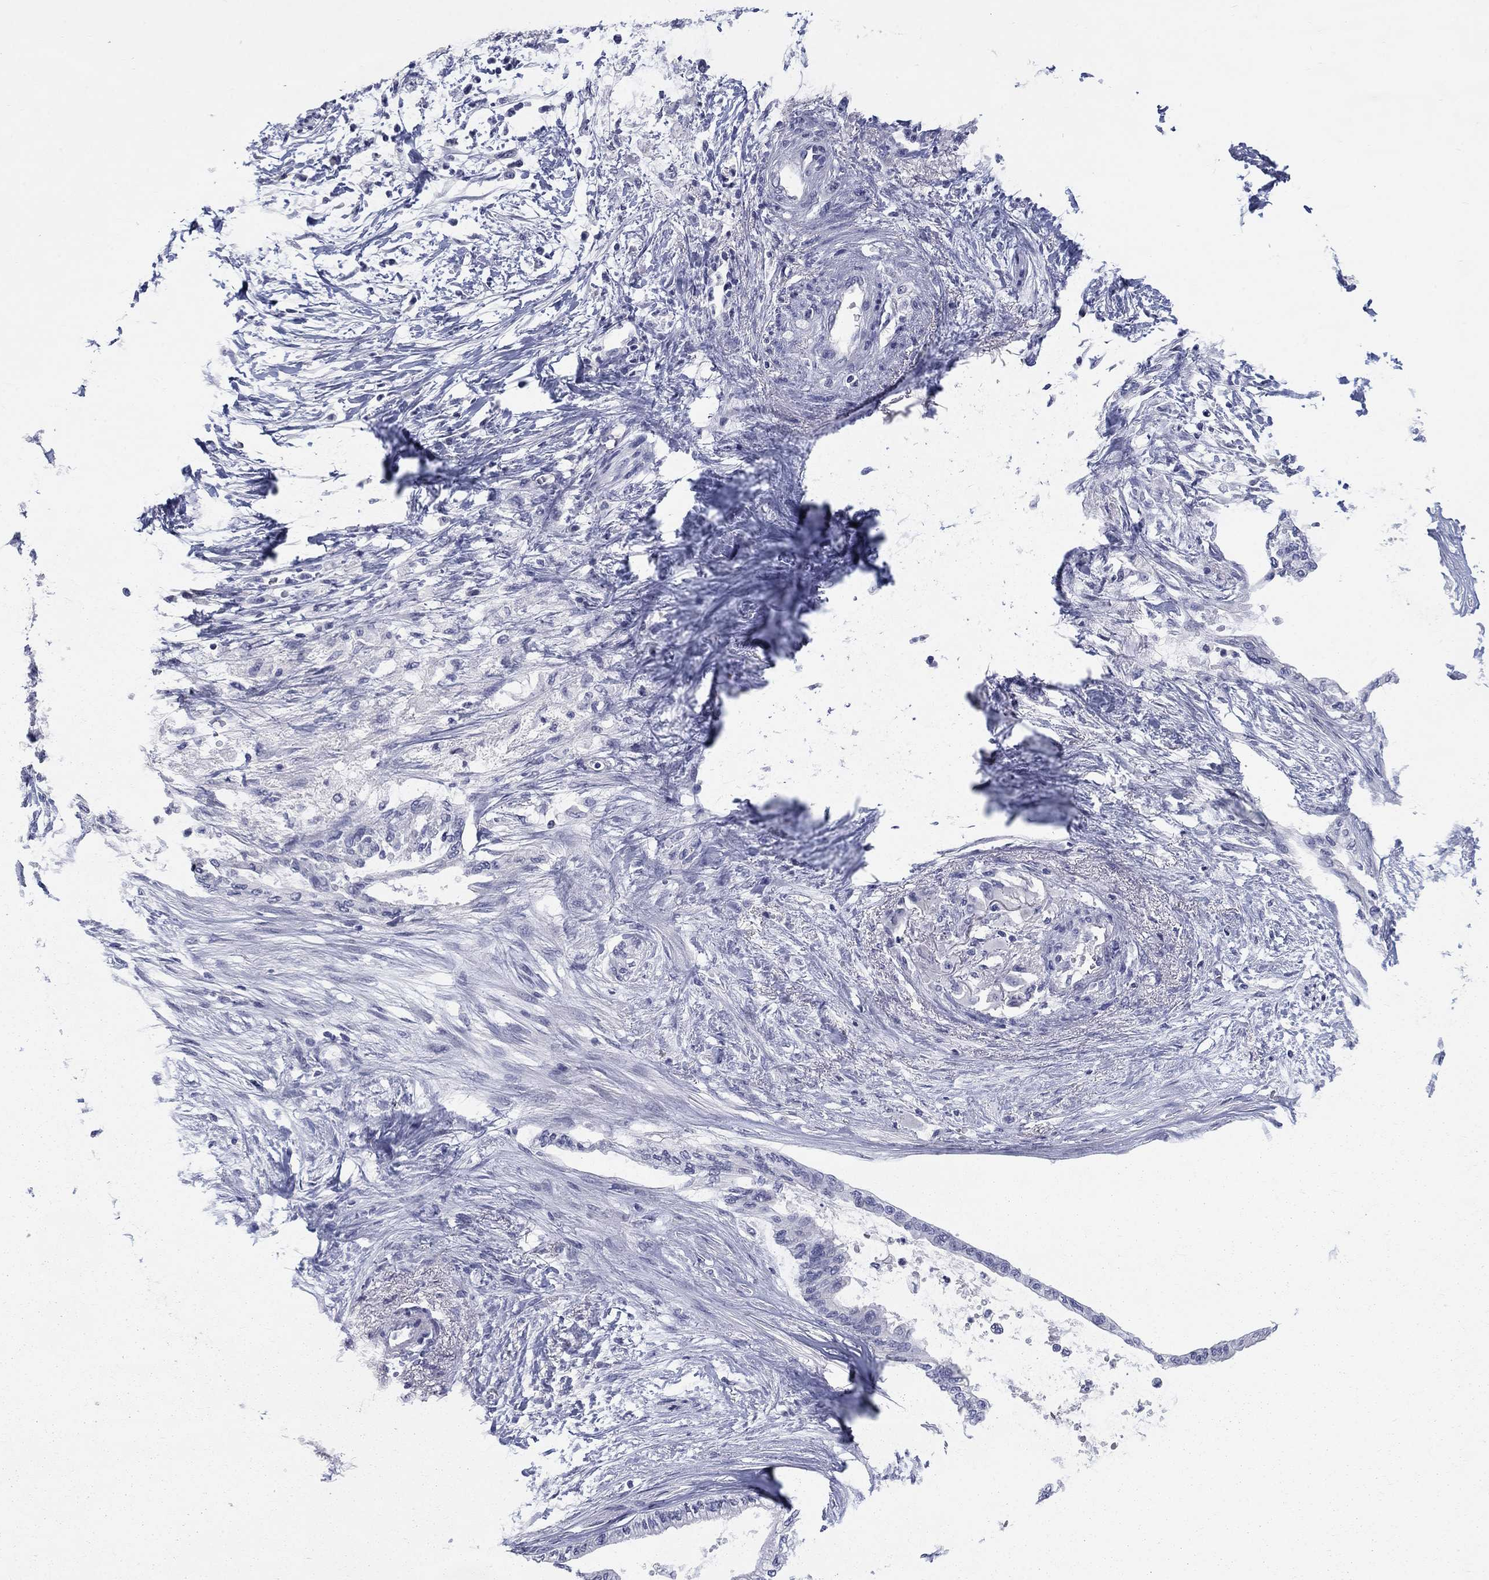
{"staining": {"intensity": "negative", "quantity": "none", "location": "none"}, "tissue": "pancreatic cancer", "cell_type": "Tumor cells", "image_type": "cancer", "snomed": [{"axis": "morphology", "description": "Normal tissue, NOS"}, {"axis": "morphology", "description": "Adenocarcinoma, NOS"}, {"axis": "topography", "description": "Pancreas"}, {"axis": "topography", "description": "Duodenum"}], "caption": "DAB (3,3'-diaminobenzidine) immunohistochemical staining of human pancreatic adenocarcinoma shows no significant staining in tumor cells. (Brightfield microscopy of DAB immunohistochemistry (IHC) at high magnification).", "gene": "ELAVL4", "patient": {"sex": "female", "age": 60}}